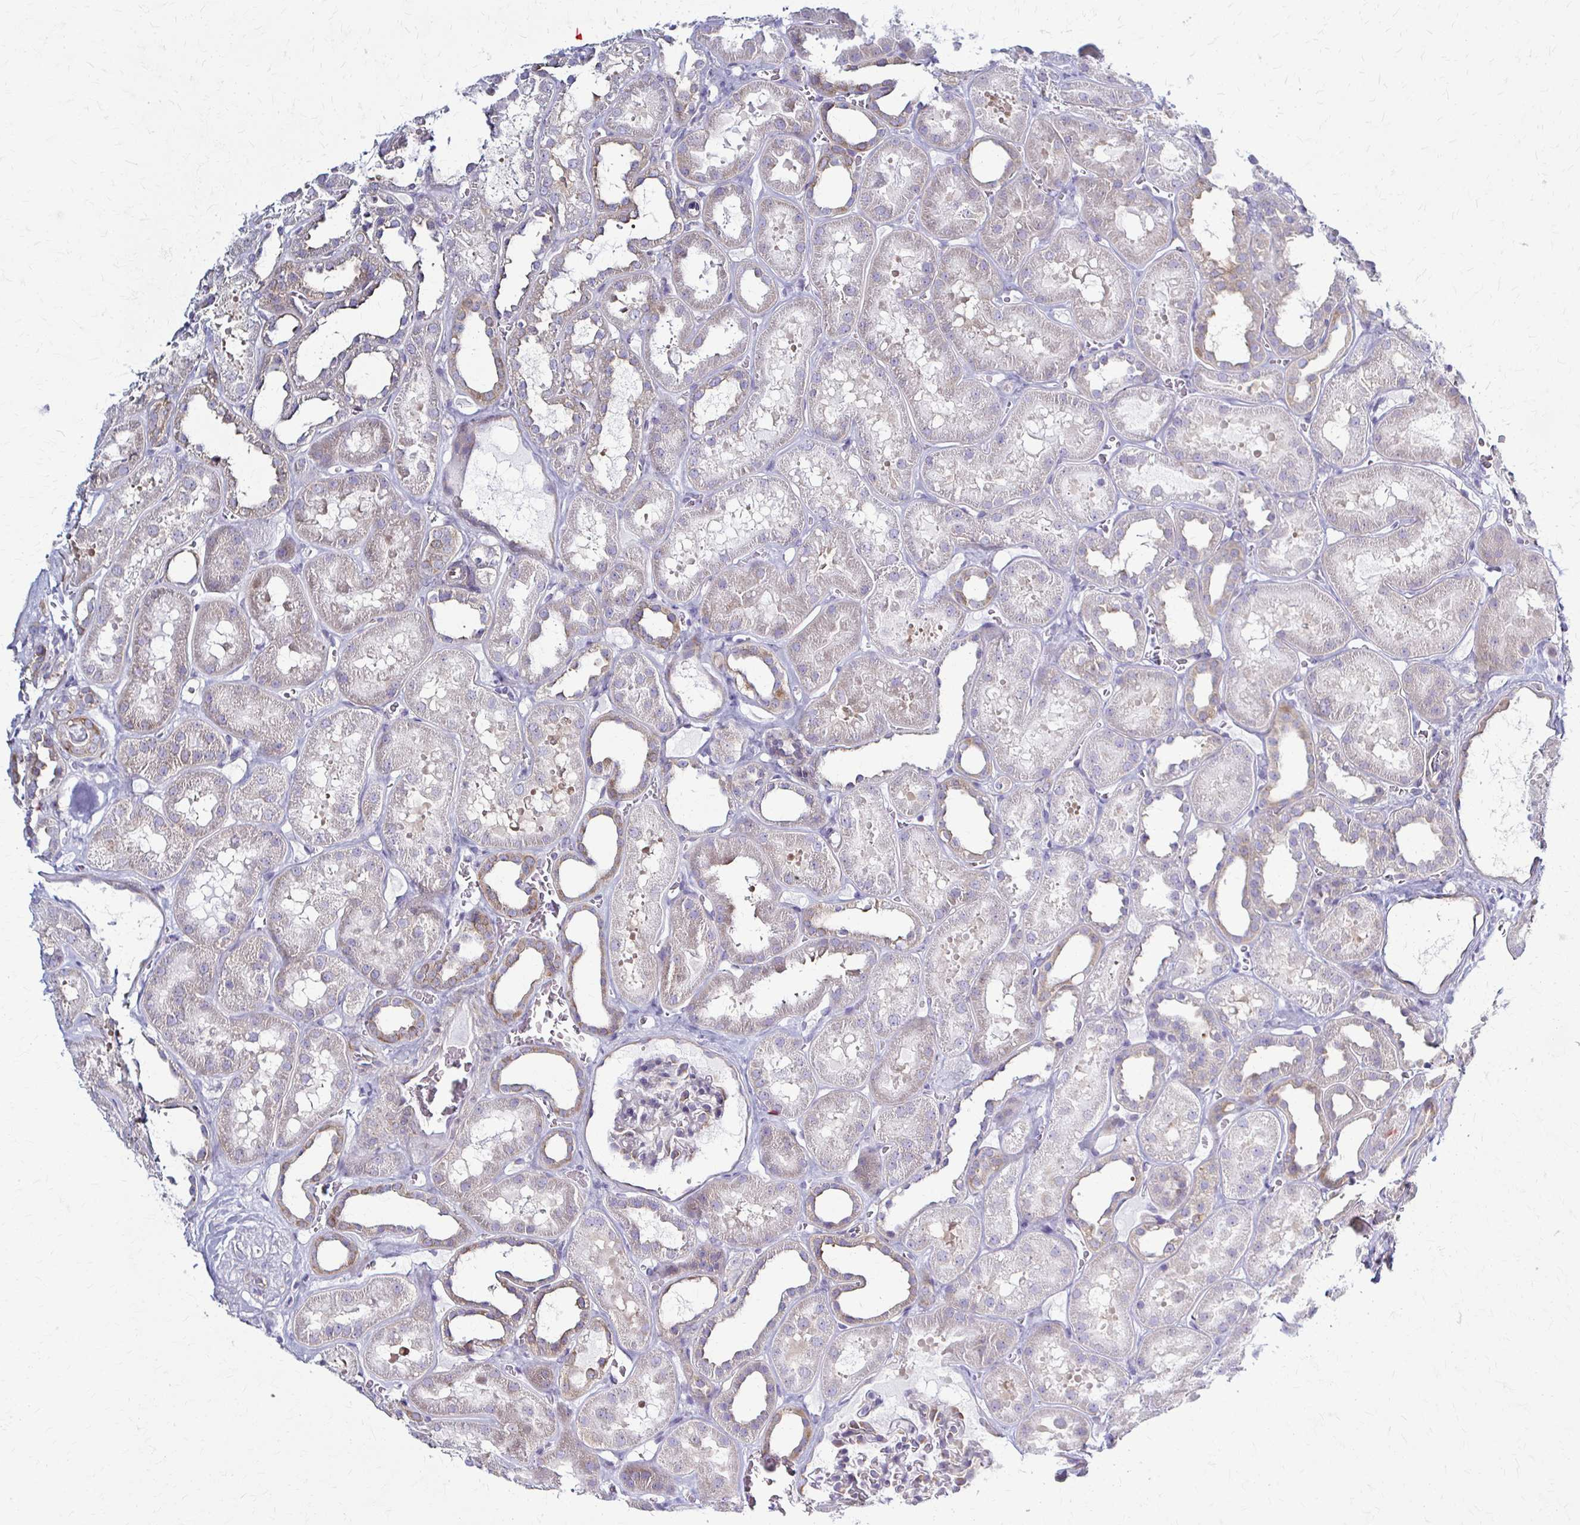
{"staining": {"intensity": "moderate", "quantity": "<25%", "location": "cytoplasmic/membranous"}, "tissue": "kidney", "cell_type": "Cells in glomeruli", "image_type": "normal", "snomed": [{"axis": "morphology", "description": "Normal tissue, NOS"}, {"axis": "topography", "description": "Kidney"}], "caption": "Immunohistochemistry (IHC) image of normal kidney stained for a protein (brown), which exhibits low levels of moderate cytoplasmic/membranous expression in approximately <25% of cells in glomeruli.", "gene": "PRKRA", "patient": {"sex": "female", "age": 41}}